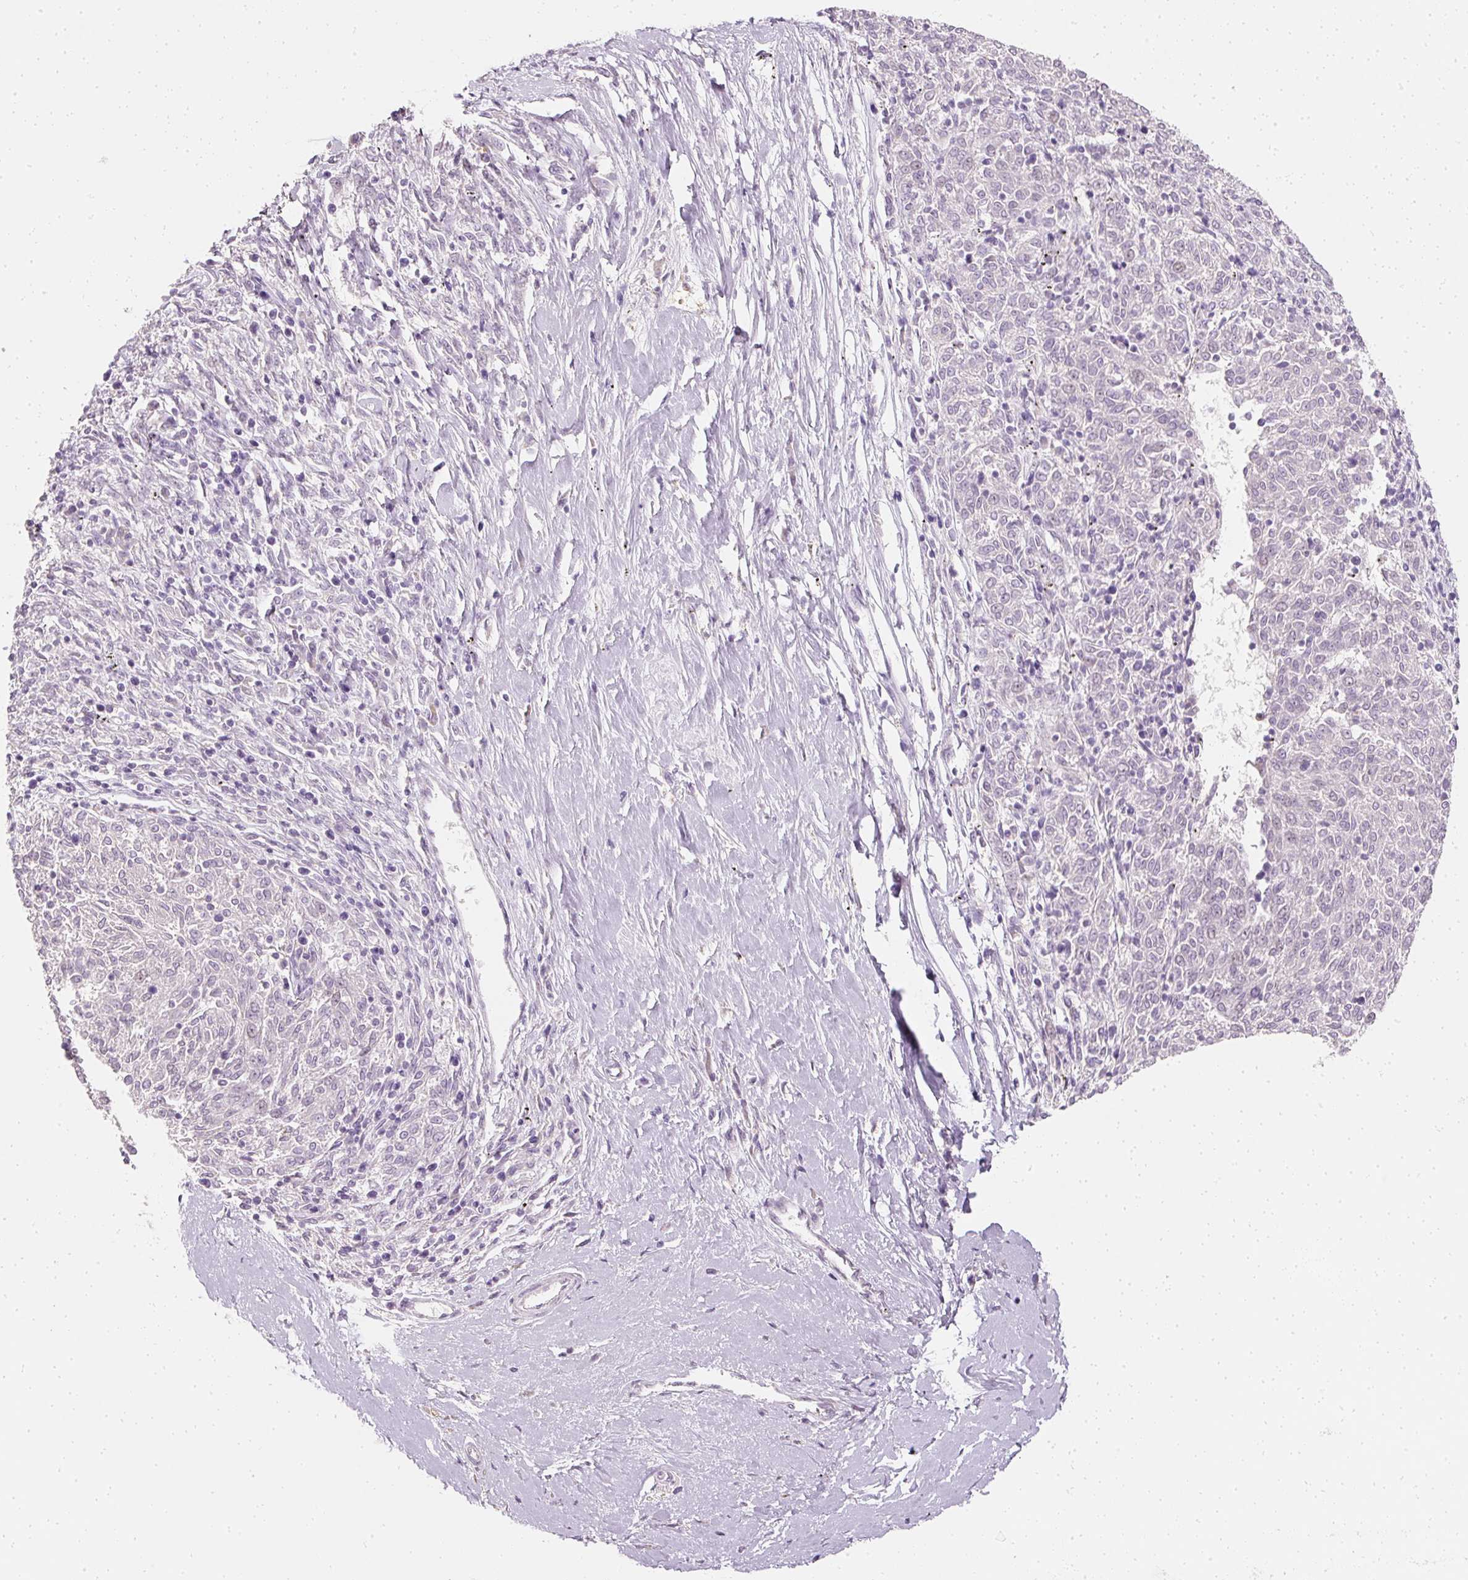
{"staining": {"intensity": "negative", "quantity": "none", "location": "none"}, "tissue": "melanoma", "cell_type": "Tumor cells", "image_type": "cancer", "snomed": [{"axis": "morphology", "description": "Malignant melanoma, NOS"}, {"axis": "topography", "description": "Skin"}], "caption": "Tumor cells show no significant staining in melanoma.", "gene": "ELAVL3", "patient": {"sex": "female", "age": 72}}